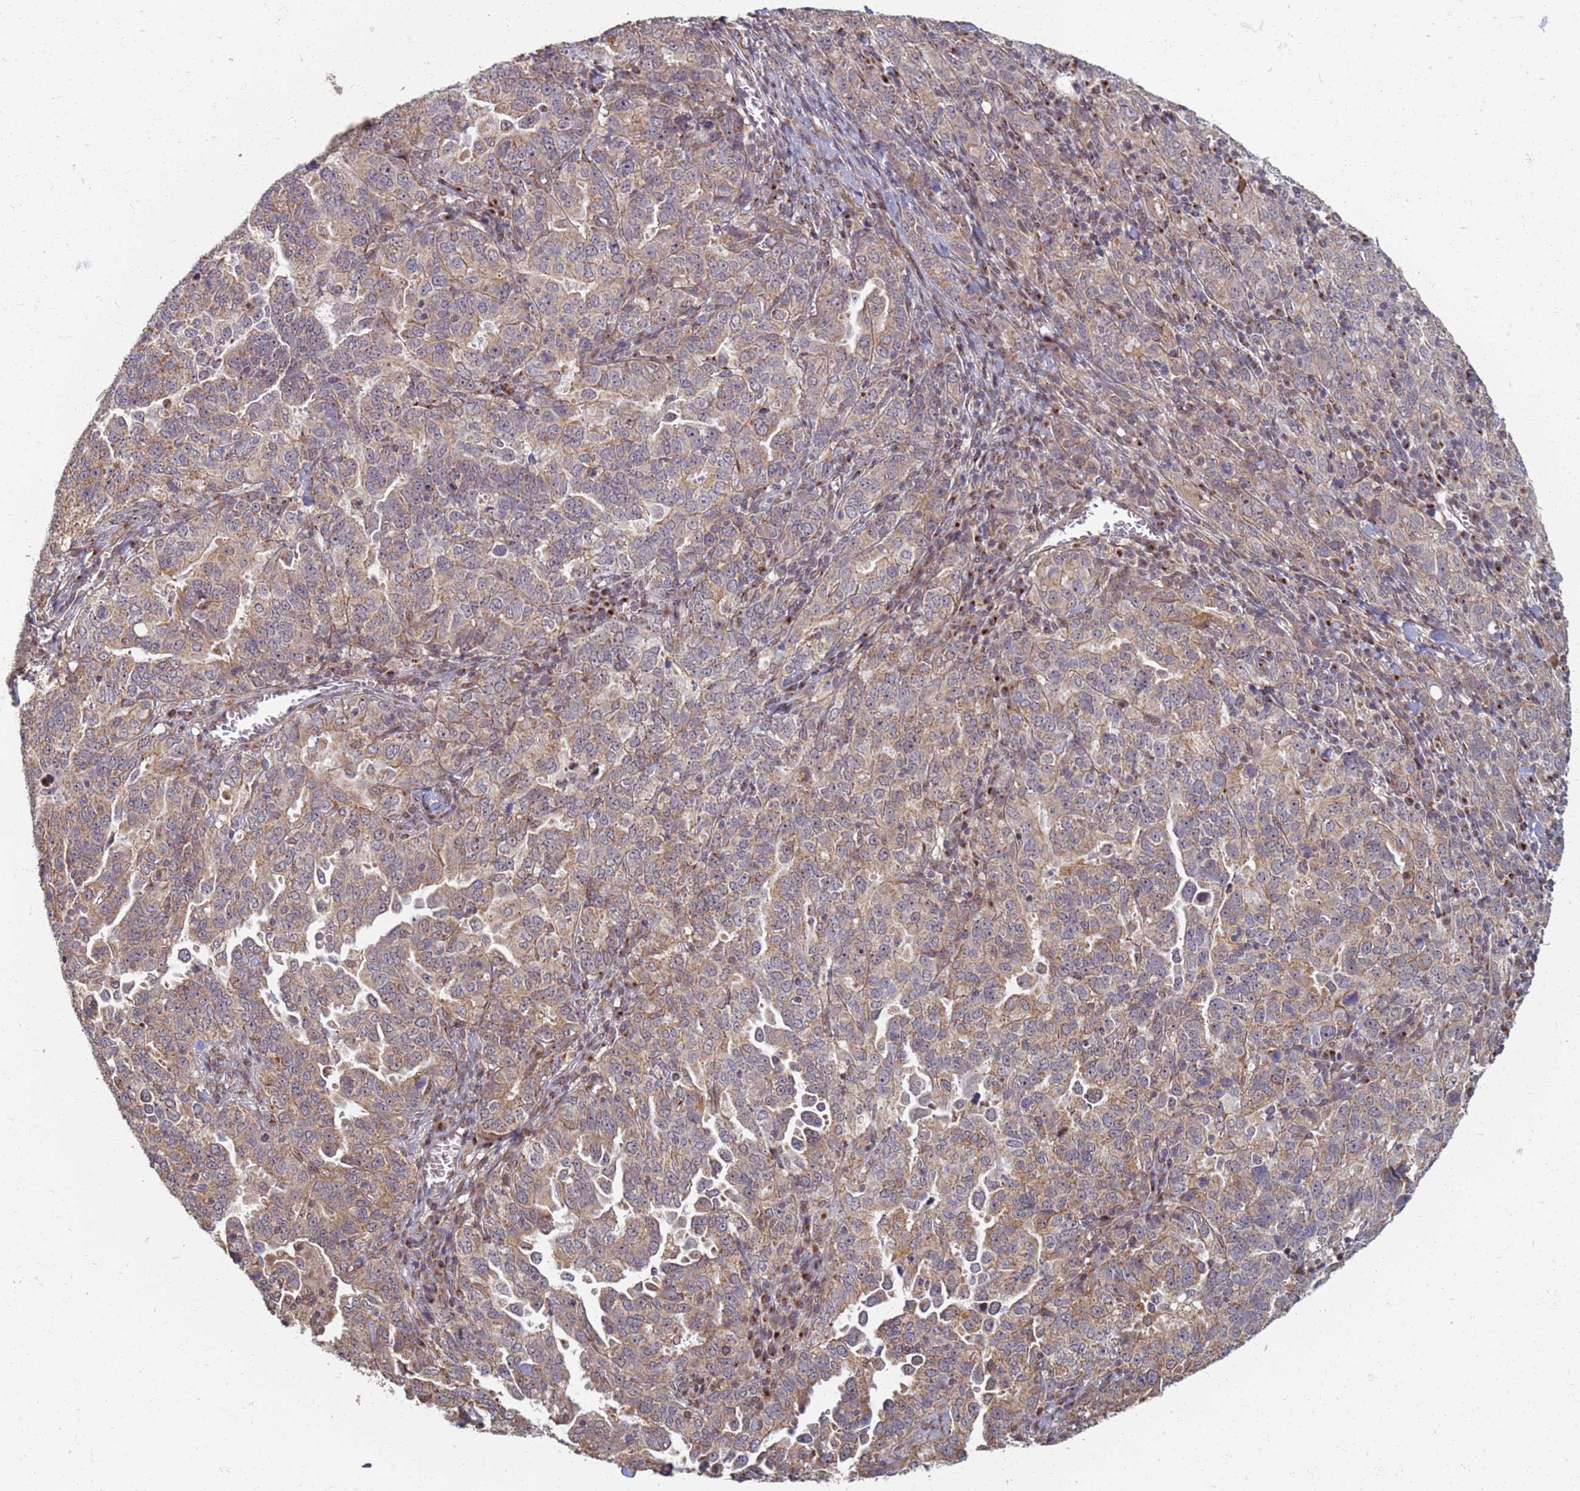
{"staining": {"intensity": "weak", "quantity": ">75%", "location": "cytoplasmic/membranous"}, "tissue": "ovarian cancer", "cell_type": "Tumor cells", "image_type": "cancer", "snomed": [{"axis": "morphology", "description": "Carcinoma, endometroid"}, {"axis": "topography", "description": "Ovary"}], "caption": "Human endometroid carcinoma (ovarian) stained for a protein (brown) shows weak cytoplasmic/membranous positive expression in about >75% of tumor cells.", "gene": "ITGB4", "patient": {"sex": "female", "age": 62}}